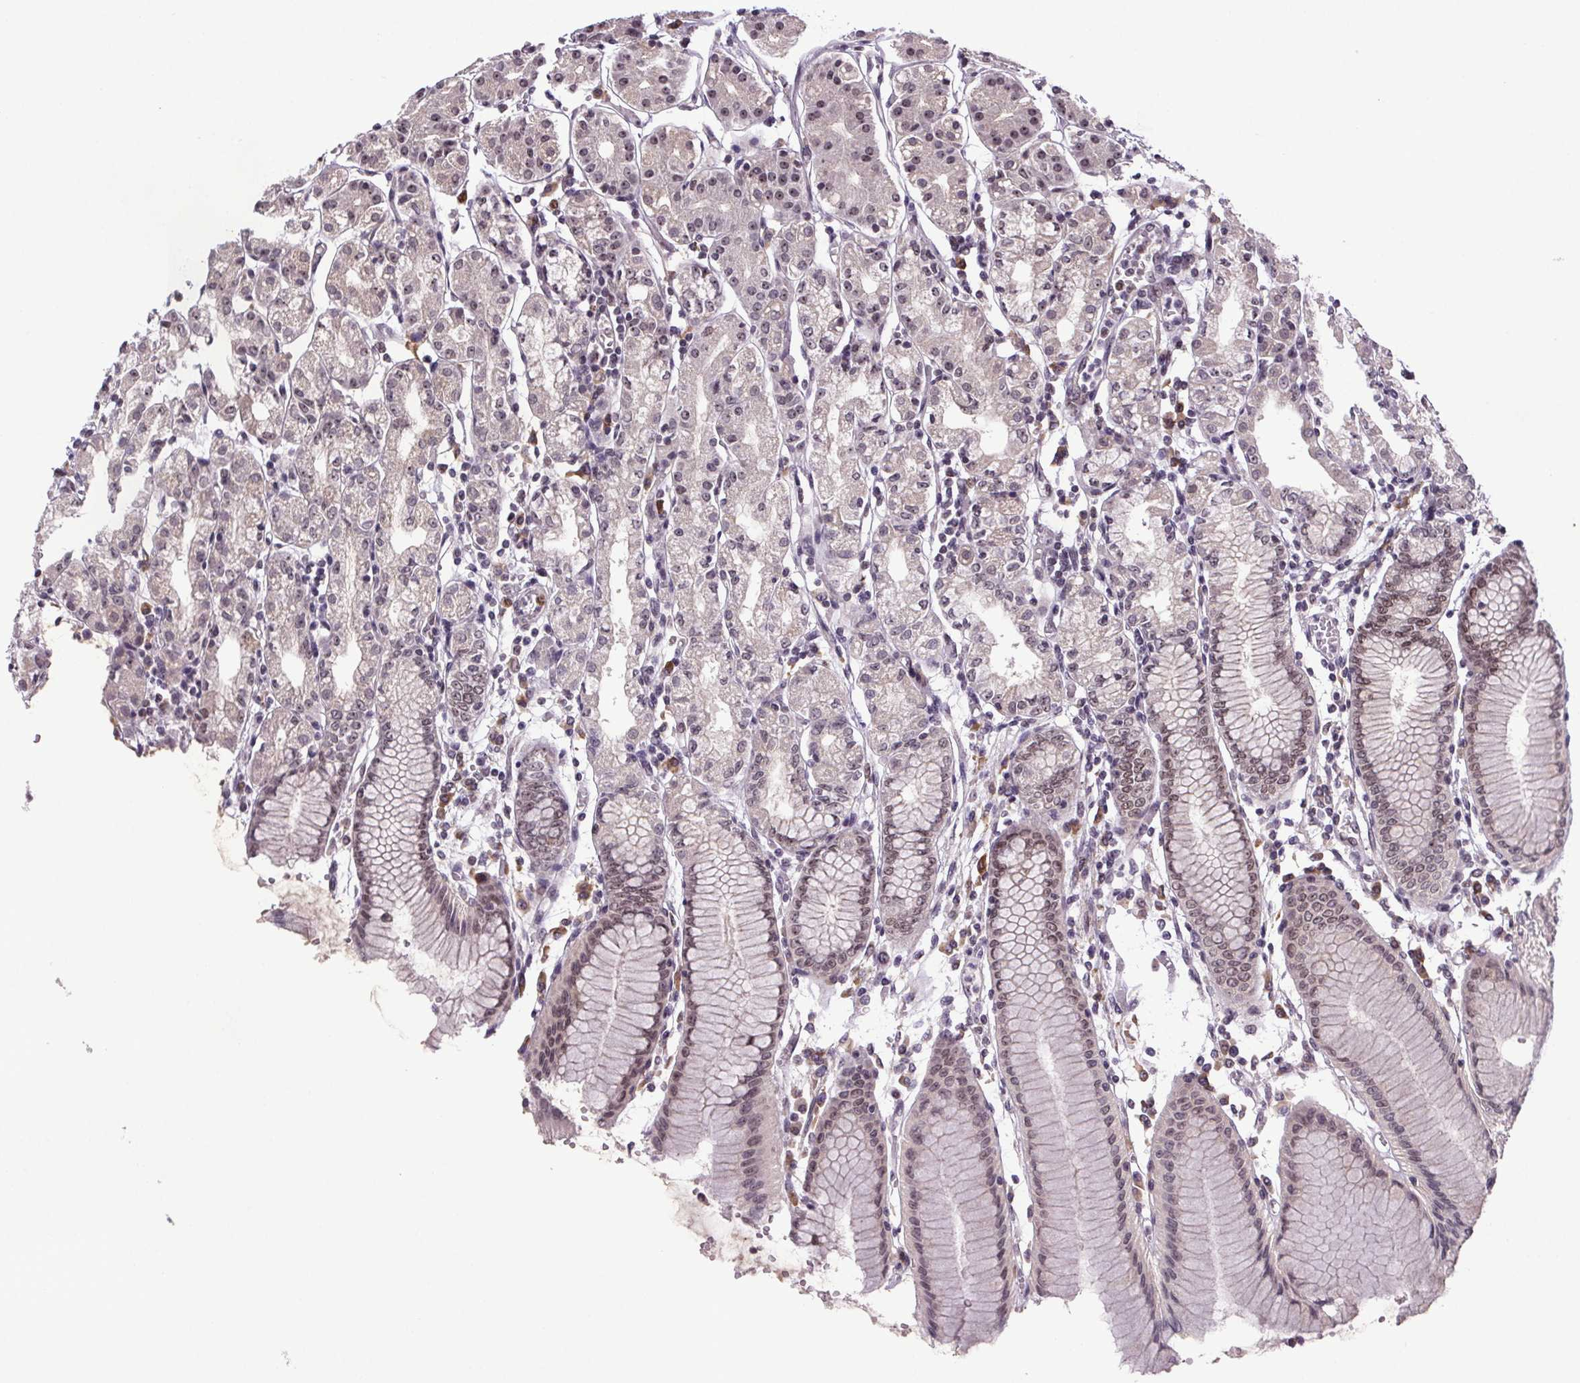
{"staining": {"intensity": "moderate", "quantity": "25%-75%", "location": "nuclear"}, "tissue": "stomach", "cell_type": "Glandular cells", "image_type": "normal", "snomed": [{"axis": "morphology", "description": "Normal tissue, NOS"}, {"axis": "topography", "description": "Skeletal muscle"}, {"axis": "topography", "description": "Stomach"}], "caption": "Stomach stained with DAB immunohistochemistry exhibits medium levels of moderate nuclear staining in approximately 25%-75% of glandular cells.", "gene": "ATMIN", "patient": {"sex": "female", "age": 57}}